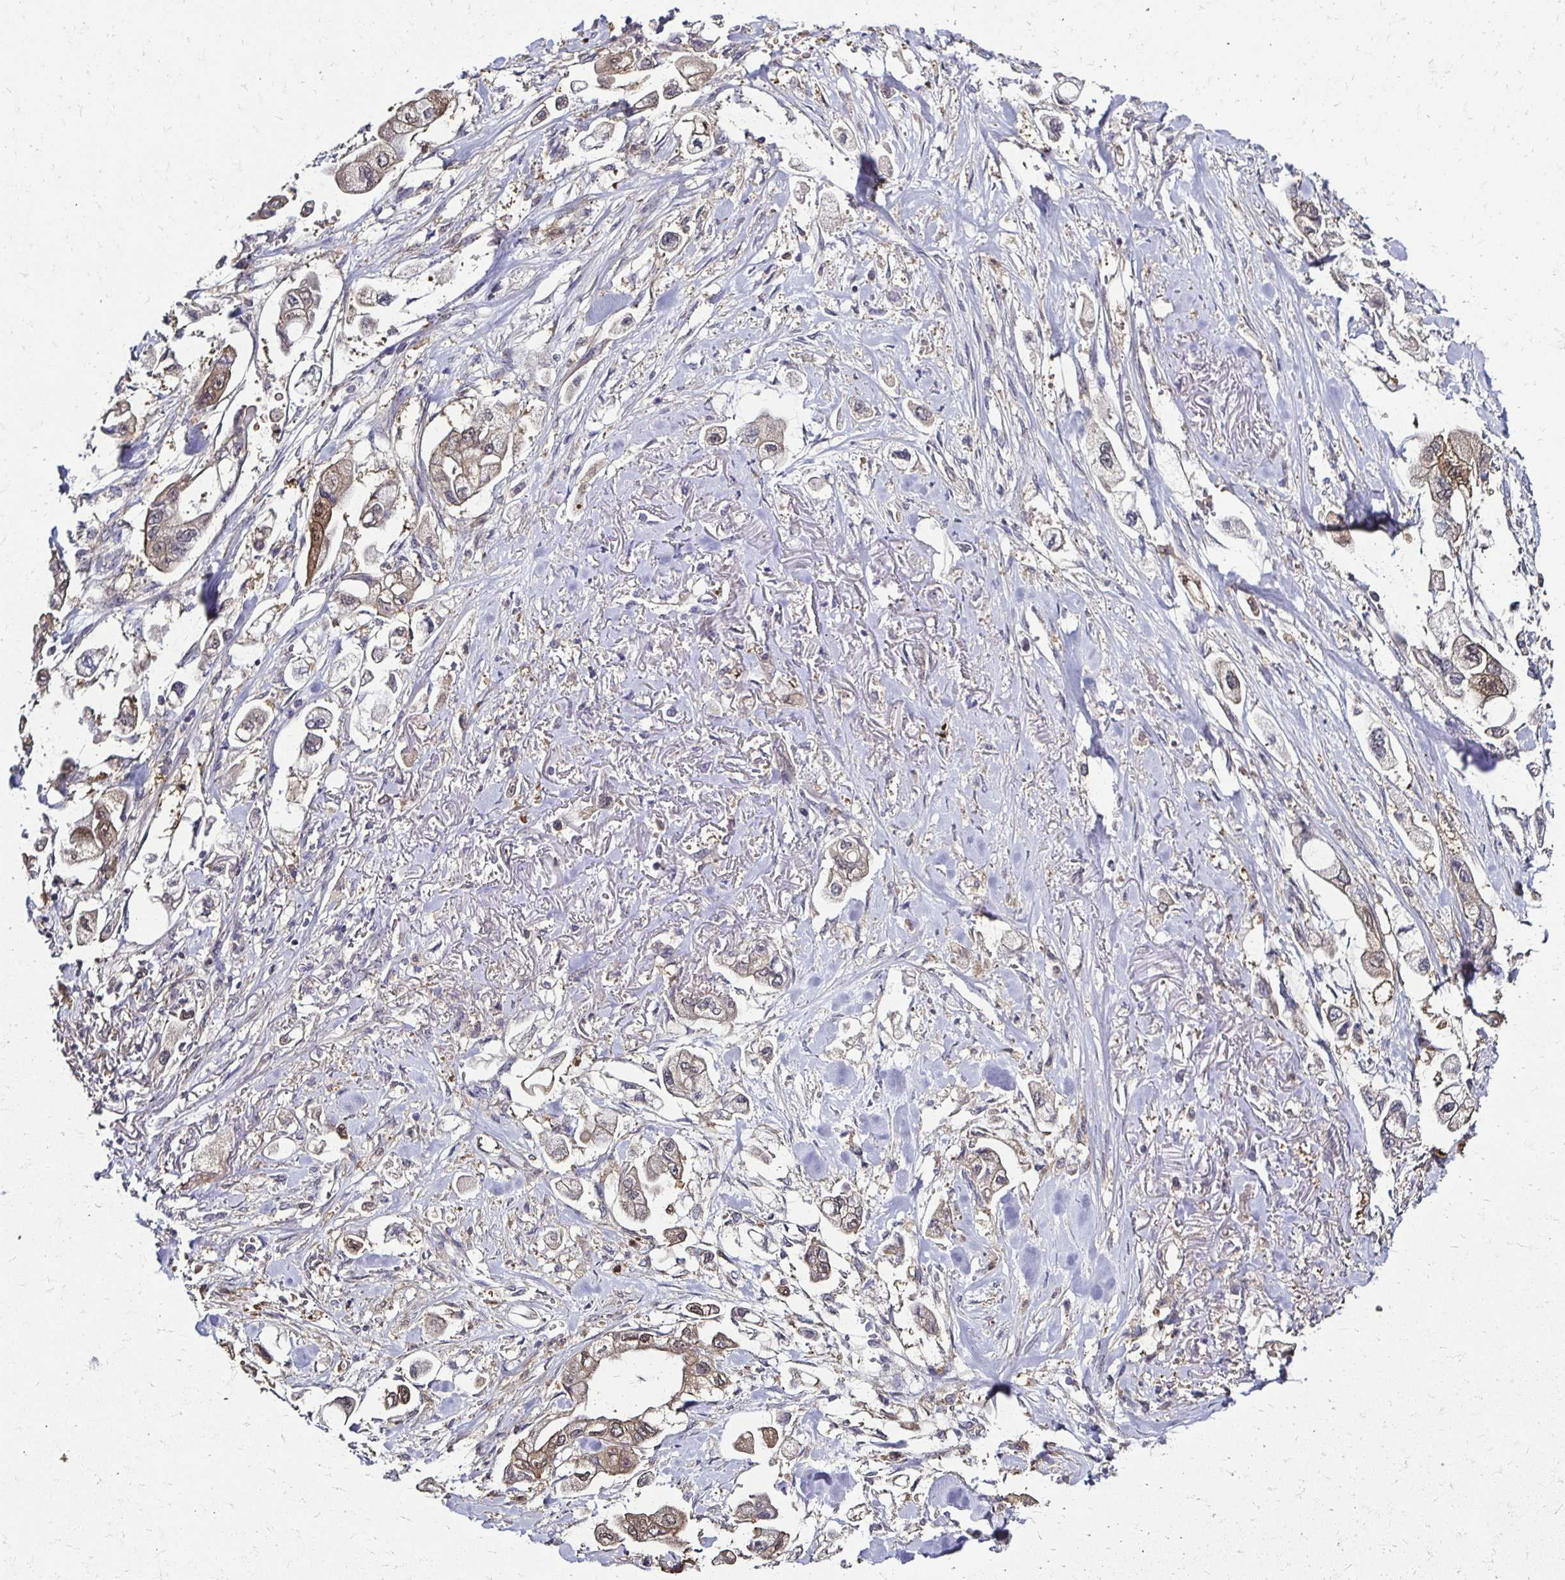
{"staining": {"intensity": "weak", "quantity": "25%-75%", "location": "cytoplasmic/membranous"}, "tissue": "stomach cancer", "cell_type": "Tumor cells", "image_type": "cancer", "snomed": [{"axis": "morphology", "description": "Adenocarcinoma, NOS"}, {"axis": "topography", "description": "Stomach"}], "caption": "Human stomach cancer (adenocarcinoma) stained with a protein marker demonstrates weak staining in tumor cells.", "gene": "TXN", "patient": {"sex": "male", "age": 62}}